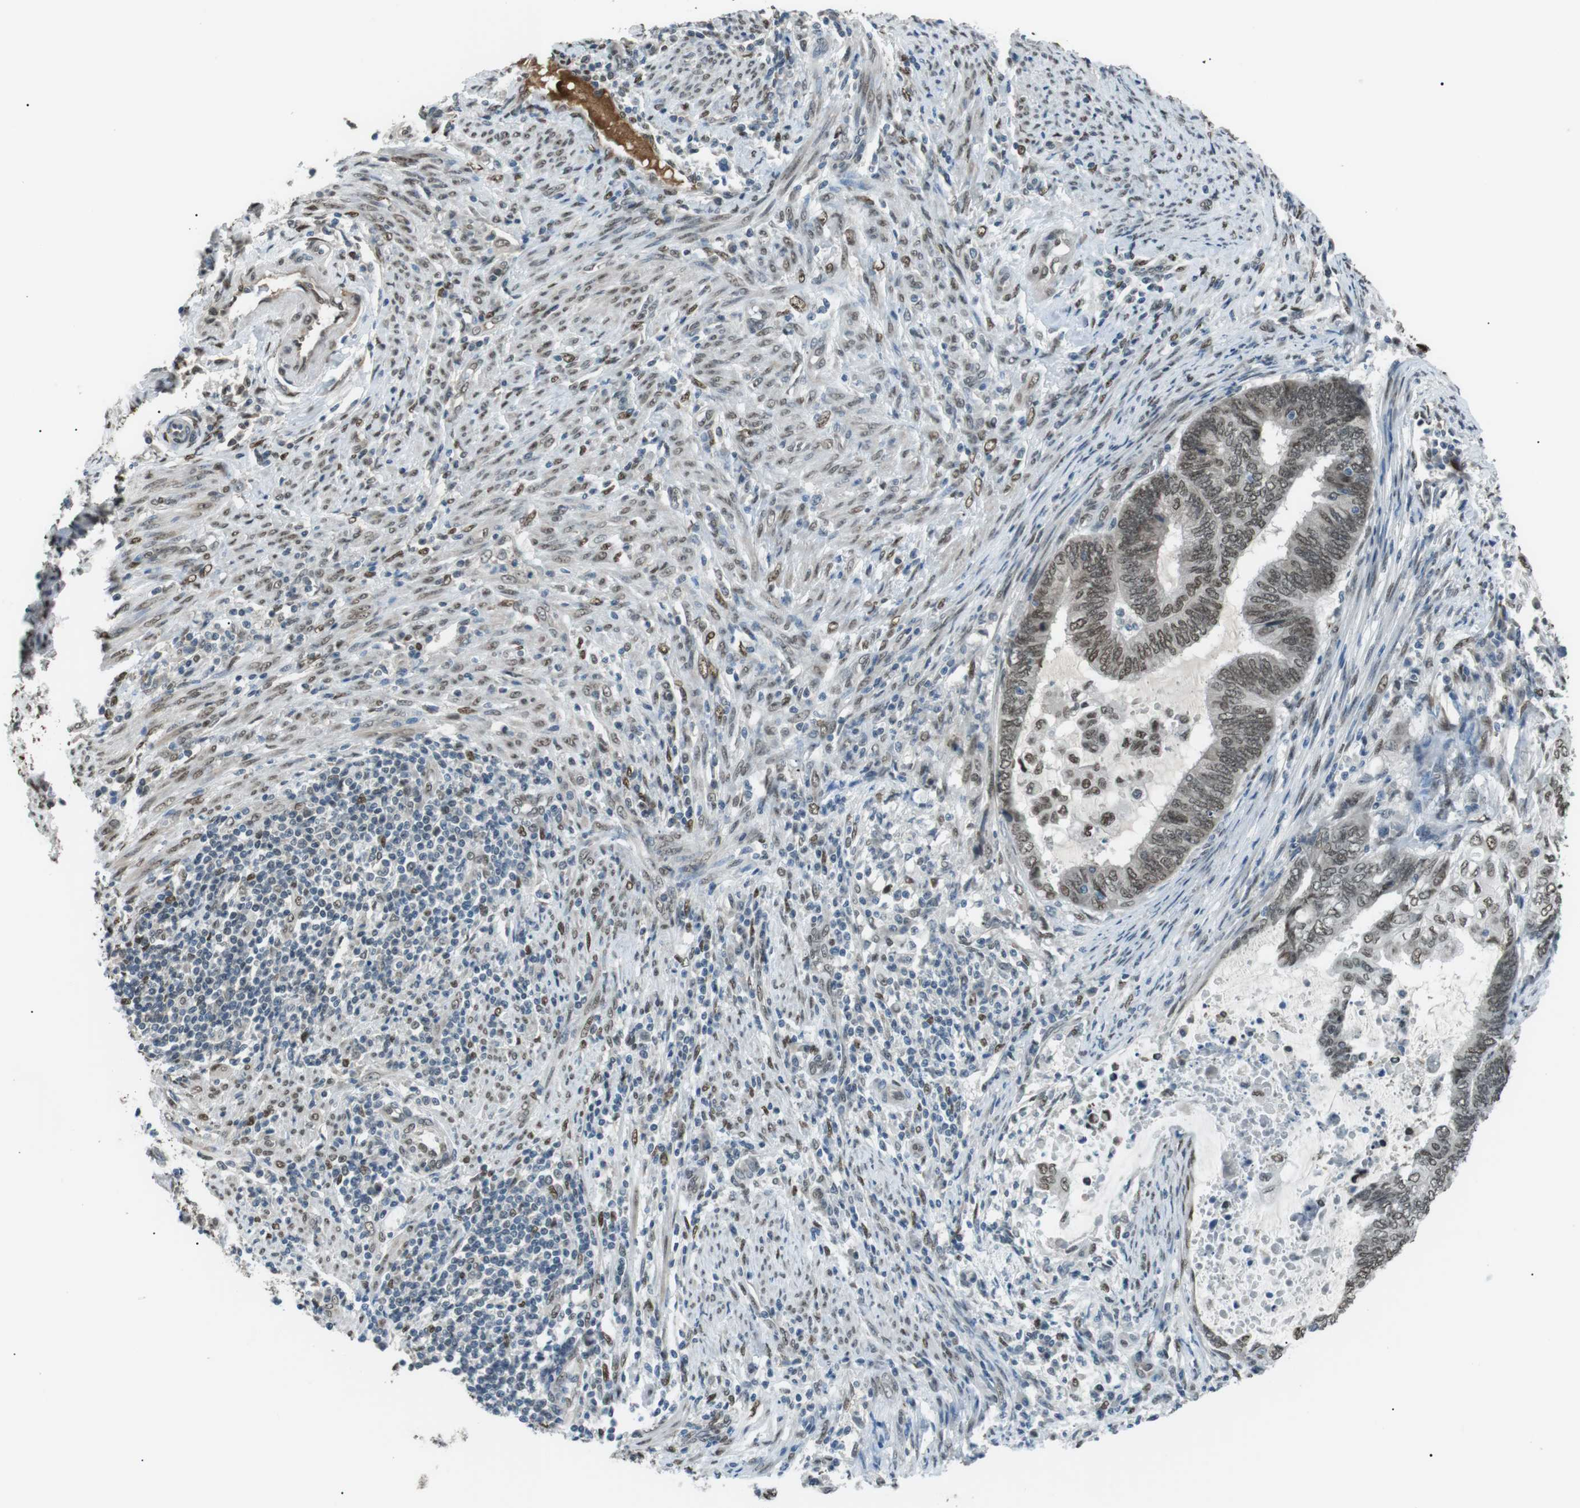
{"staining": {"intensity": "weak", "quantity": ">75%", "location": "nuclear"}, "tissue": "endometrial cancer", "cell_type": "Tumor cells", "image_type": "cancer", "snomed": [{"axis": "morphology", "description": "Adenocarcinoma, NOS"}, {"axis": "topography", "description": "Uterus"}, {"axis": "topography", "description": "Endometrium"}], "caption": "DAB immunohistochemical staining of human endometrial cancer shows weak nuclear protein positivity in about >75% of tumor cells.", "gene": "SRPK2", "patient": {"sex": "female", "age": 70}}